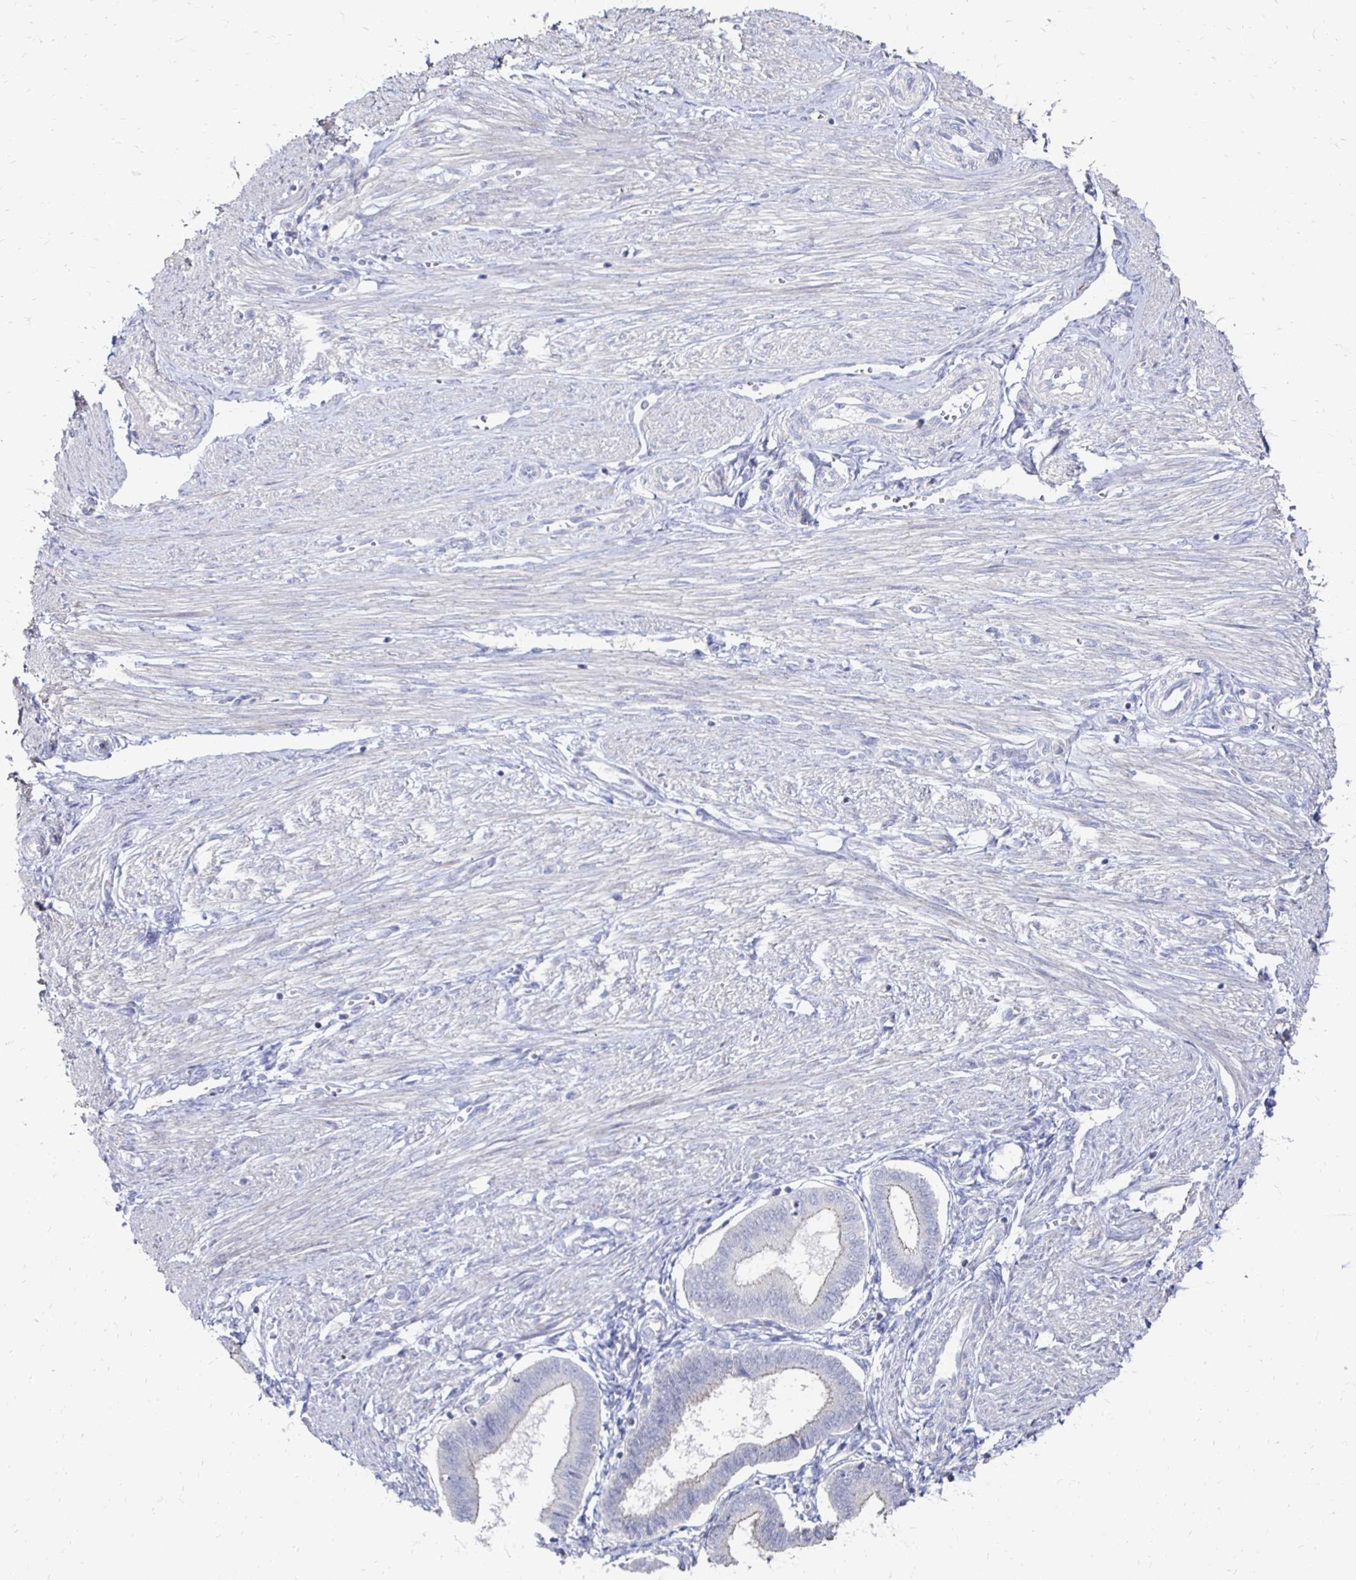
{"staining": {"intensity": "negative", "quantity": "none", "location": "none"}, "tissue": "endometrium", "cell_type": "Cells in endometrial stroma", "image_type": "normal", "snomed": [{"axis": "morphology", "description": "Normal tissue, NOS"}, {"axis": "topography", "description": "Endometrium"}], "caption": "The histopathology image shows no staining of cells in endometrial stroma in normal endometrium.", "gene": "ZNF727", "patient": {"sex": "female", "age": 24}}